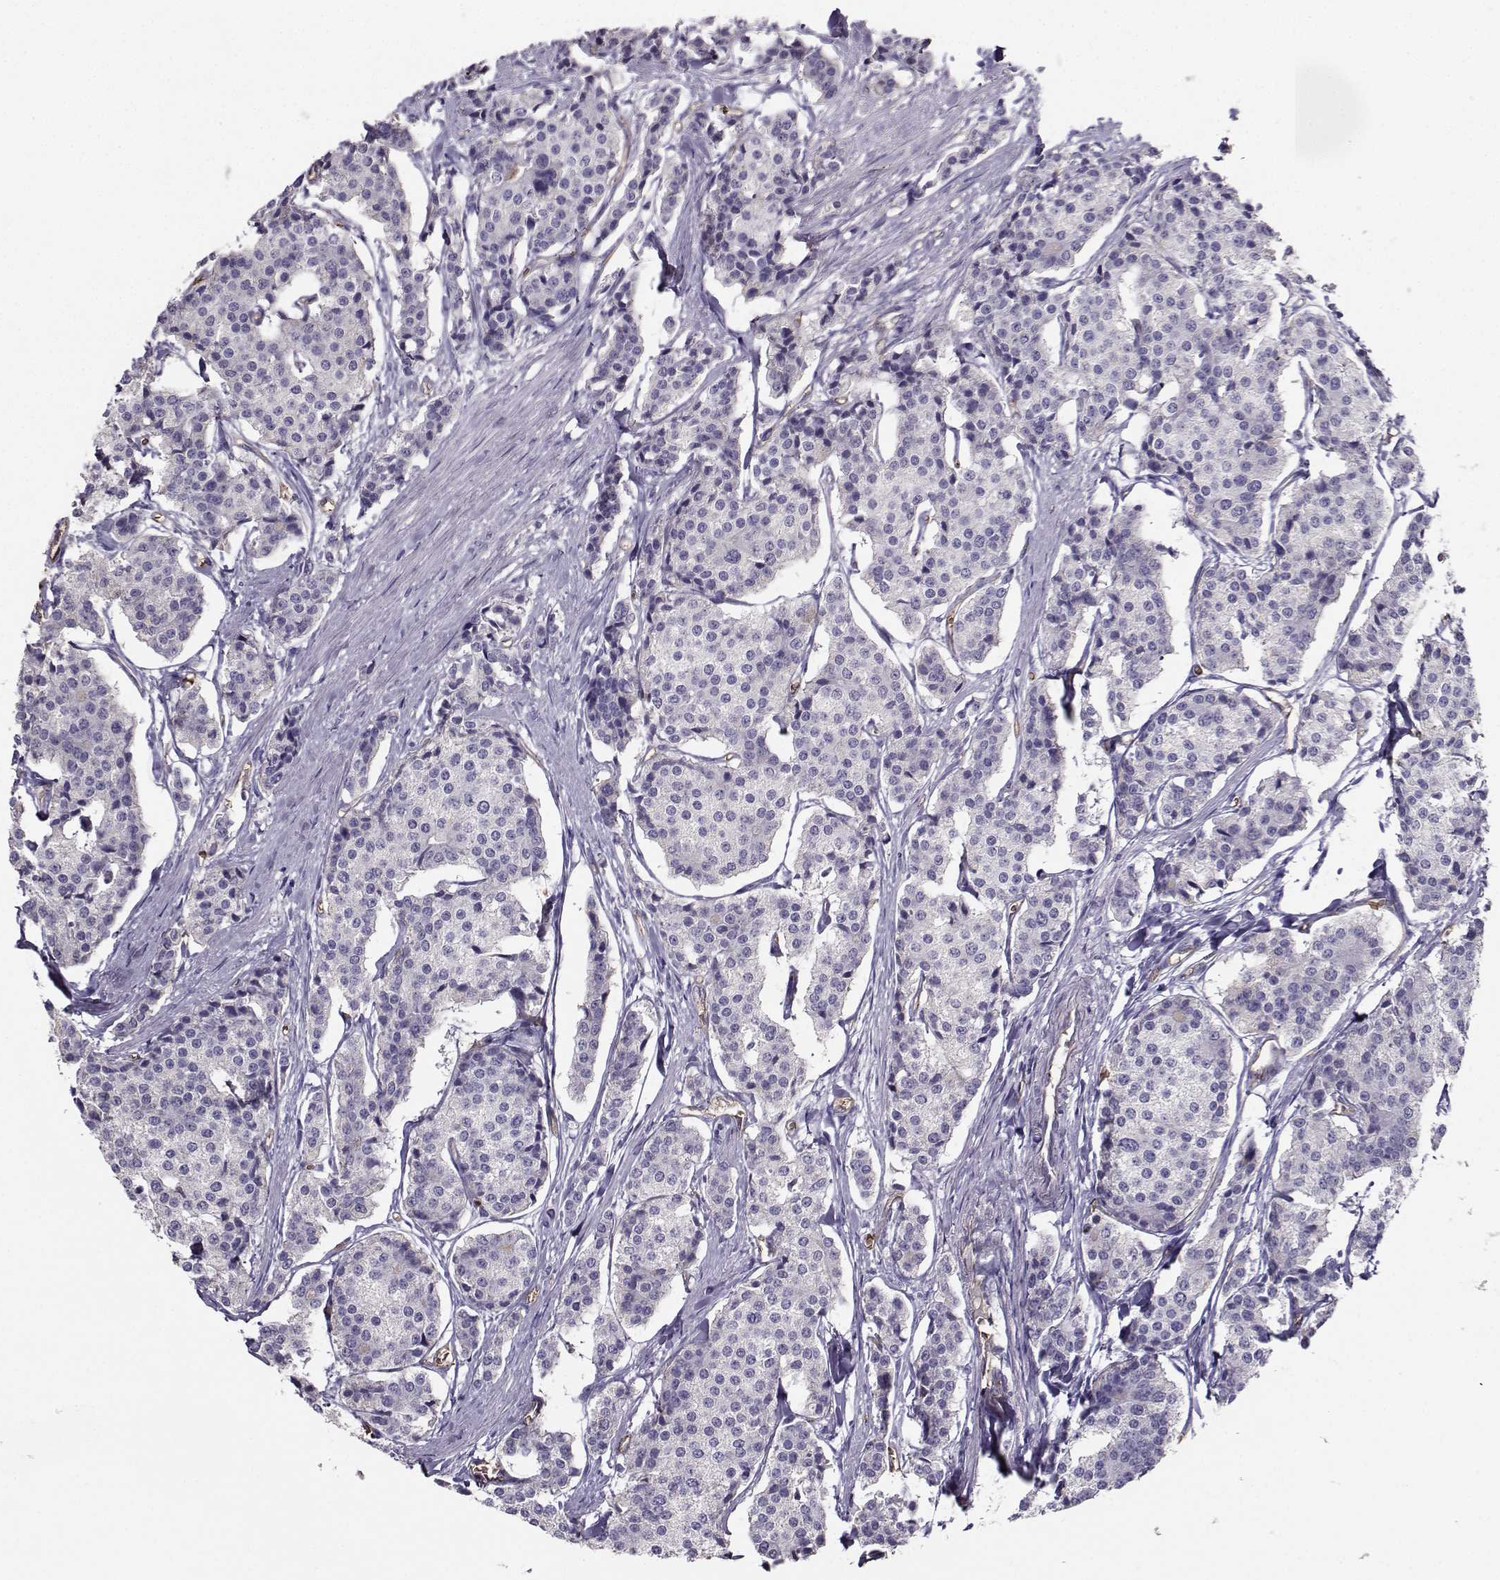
{"staining": {"intensity": "weak", "quantity": "25%-75%", "location": "cytoplasmic/membranous"}, "tissue": "carcinoid", "cell_type": "Tumor cells", "image_type": "cancer", "snomed": [{"axis": "morphology", "description": "Carcinoid, malignant, NOS"}, {"axis": "topography", "description": "Small intestine"}], "caption": "Approximately 25%-75% of tumor cells in carcinoid (malignant) show weak cytoplasmic/membranous protein positivity as visualized by brown immunohistochemical staining.", "gene": "CLUL1", "patient": {"sex": "female", "age": 65}}